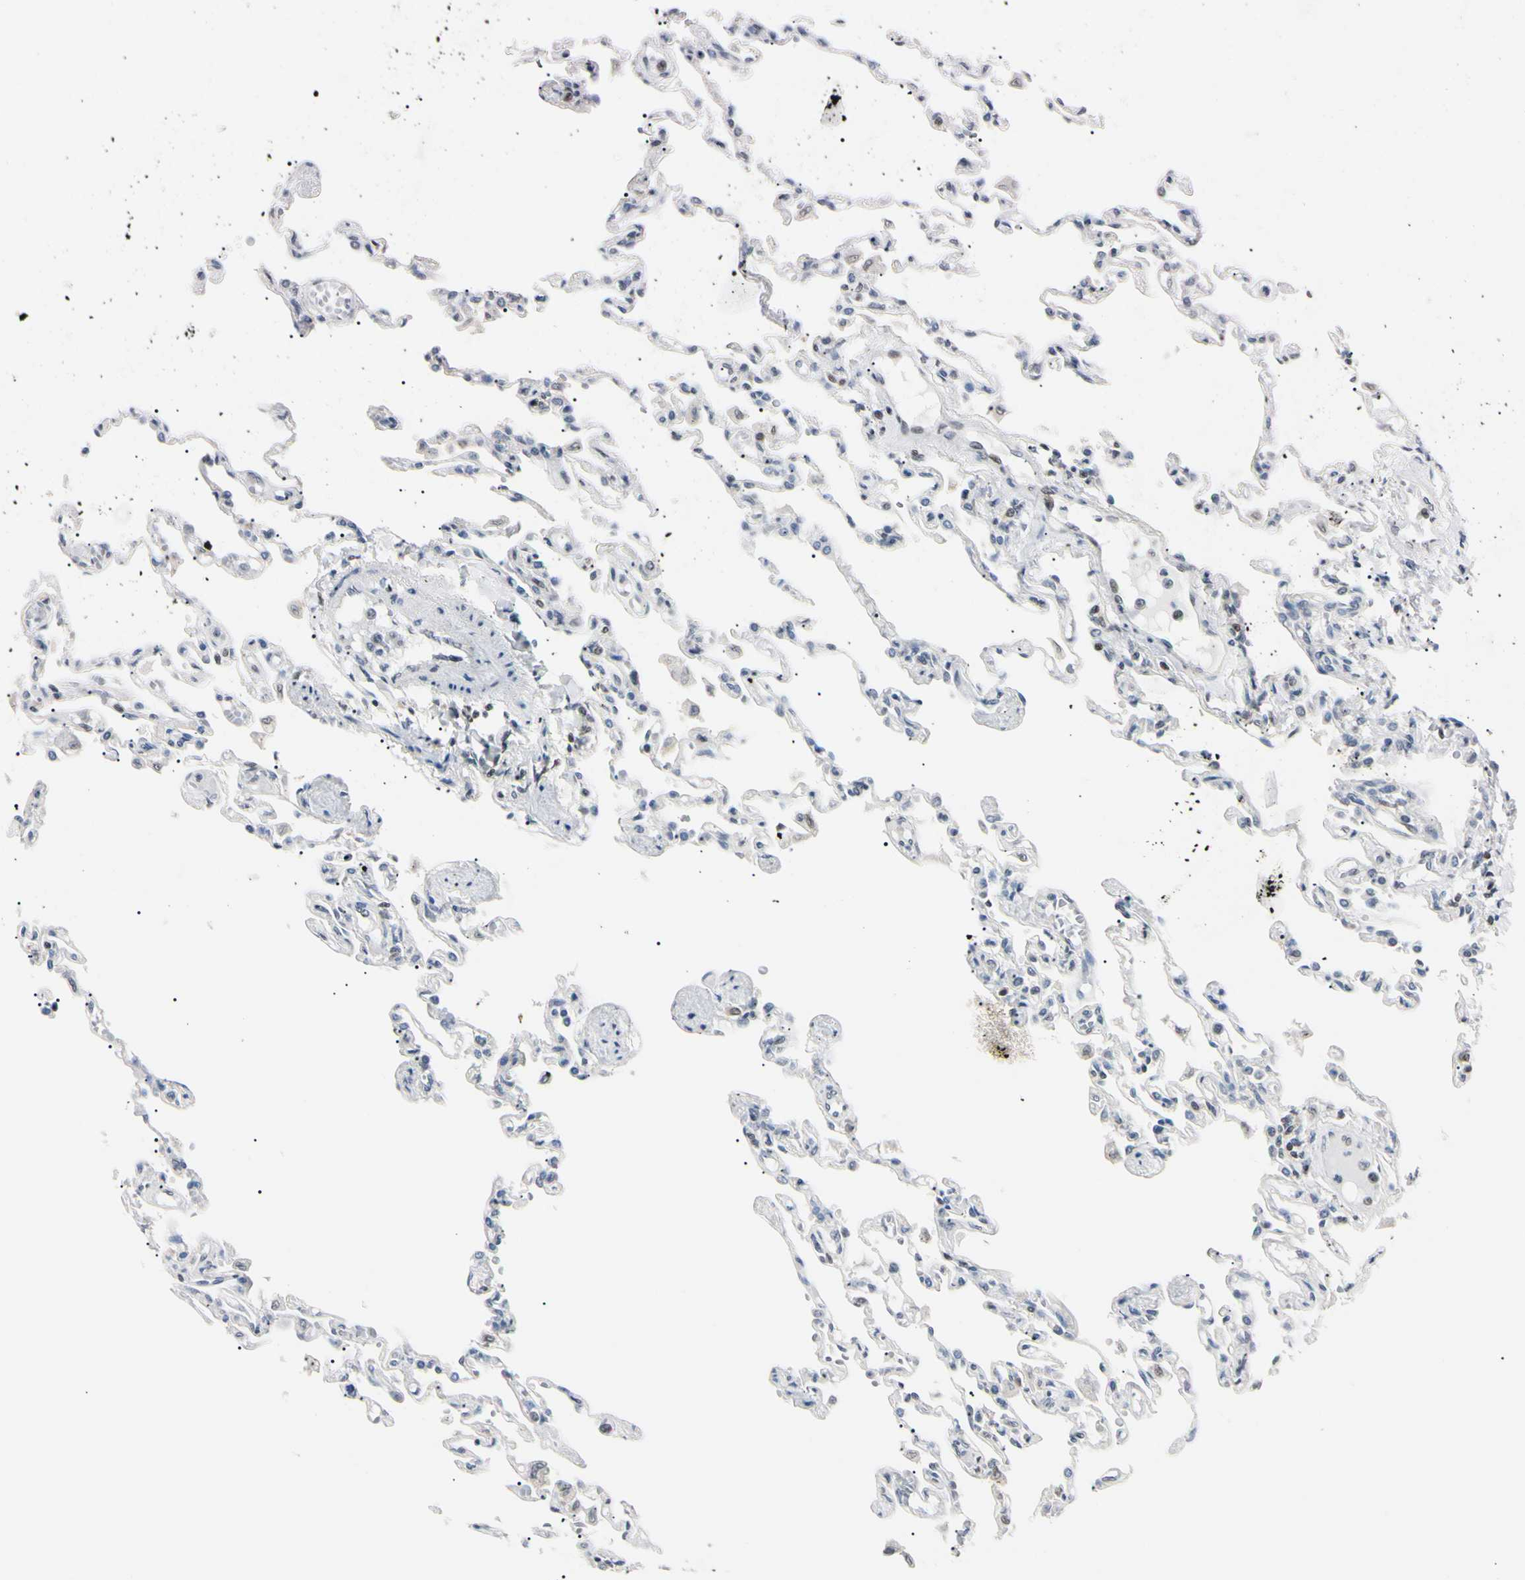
{"staining": {"intensity": "moderate", "quantity": "<25%", "location": "nuclear"}, "tissue": "lung", "cell_type": "Alveolar cells", "image_type": "normal", "snomed": [{"axis": "morphology", "description": "Normal tissue, NOS"}, {"axis": "topography", "description": "Lung"}], "caption": "Immunohistochemistry (IHC) image of unremarkable lung stained for a protein (brown), which reveals low levels of moderate nuclear positivity in about <25% of alveolar cells.", "gene": "C1orf174", "patient": {"sex": "male", "age": 21}}